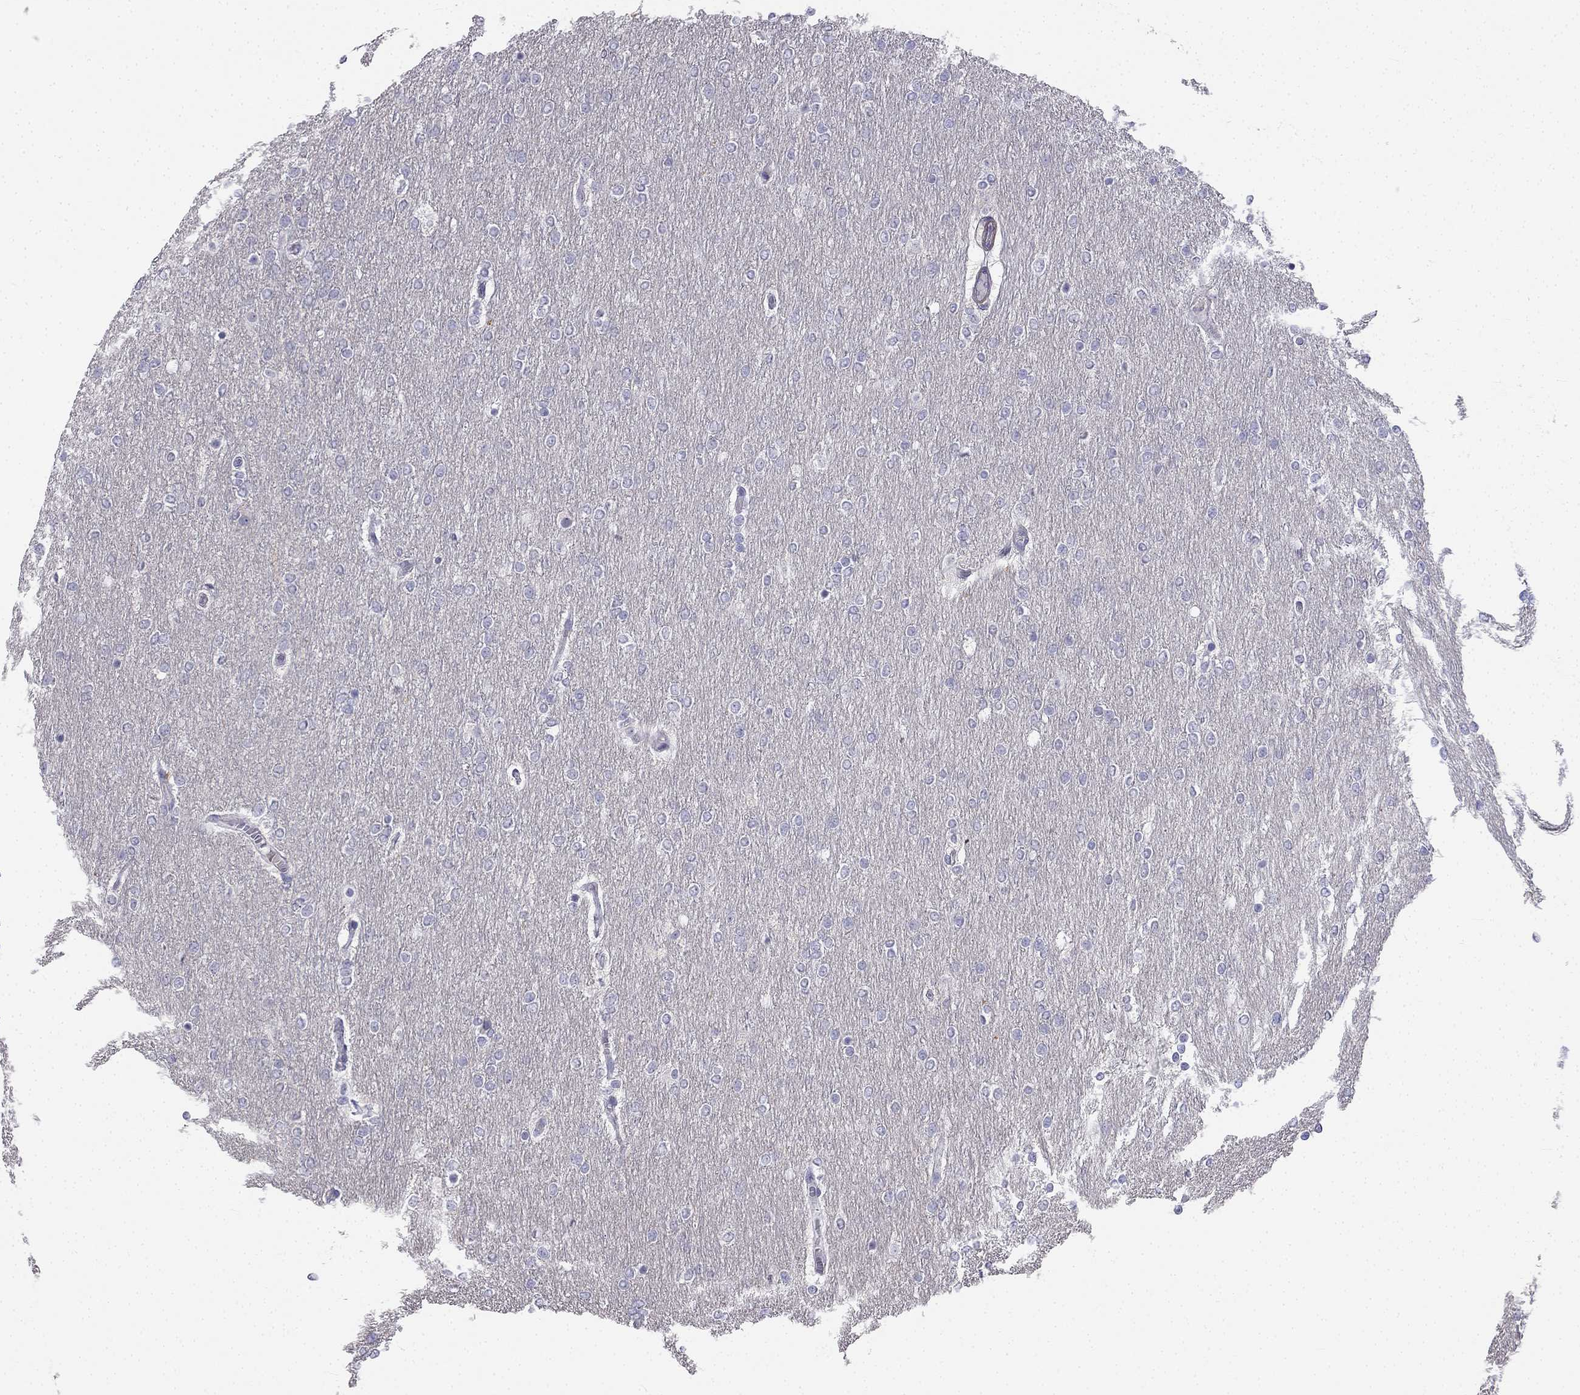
{"staining": {"intensity": "negative", "quantity": "none", "location": "none"}, "tissue": "glioma", "cell_type": "Tumor cells", "image_type": "cancer", "snomed": [{"axis": "morphology", "description": "Glioma, malignant, High grade"}, {"axis": "topography", "description": "Brain"}], "caption": "IHC histopathology image of human malignant glioma (high-grade) stained for a protein (brown), which shows no expression in tumor cells.", "gene": "C16orf89", "patient": {"sex": "female", "age": 61}}